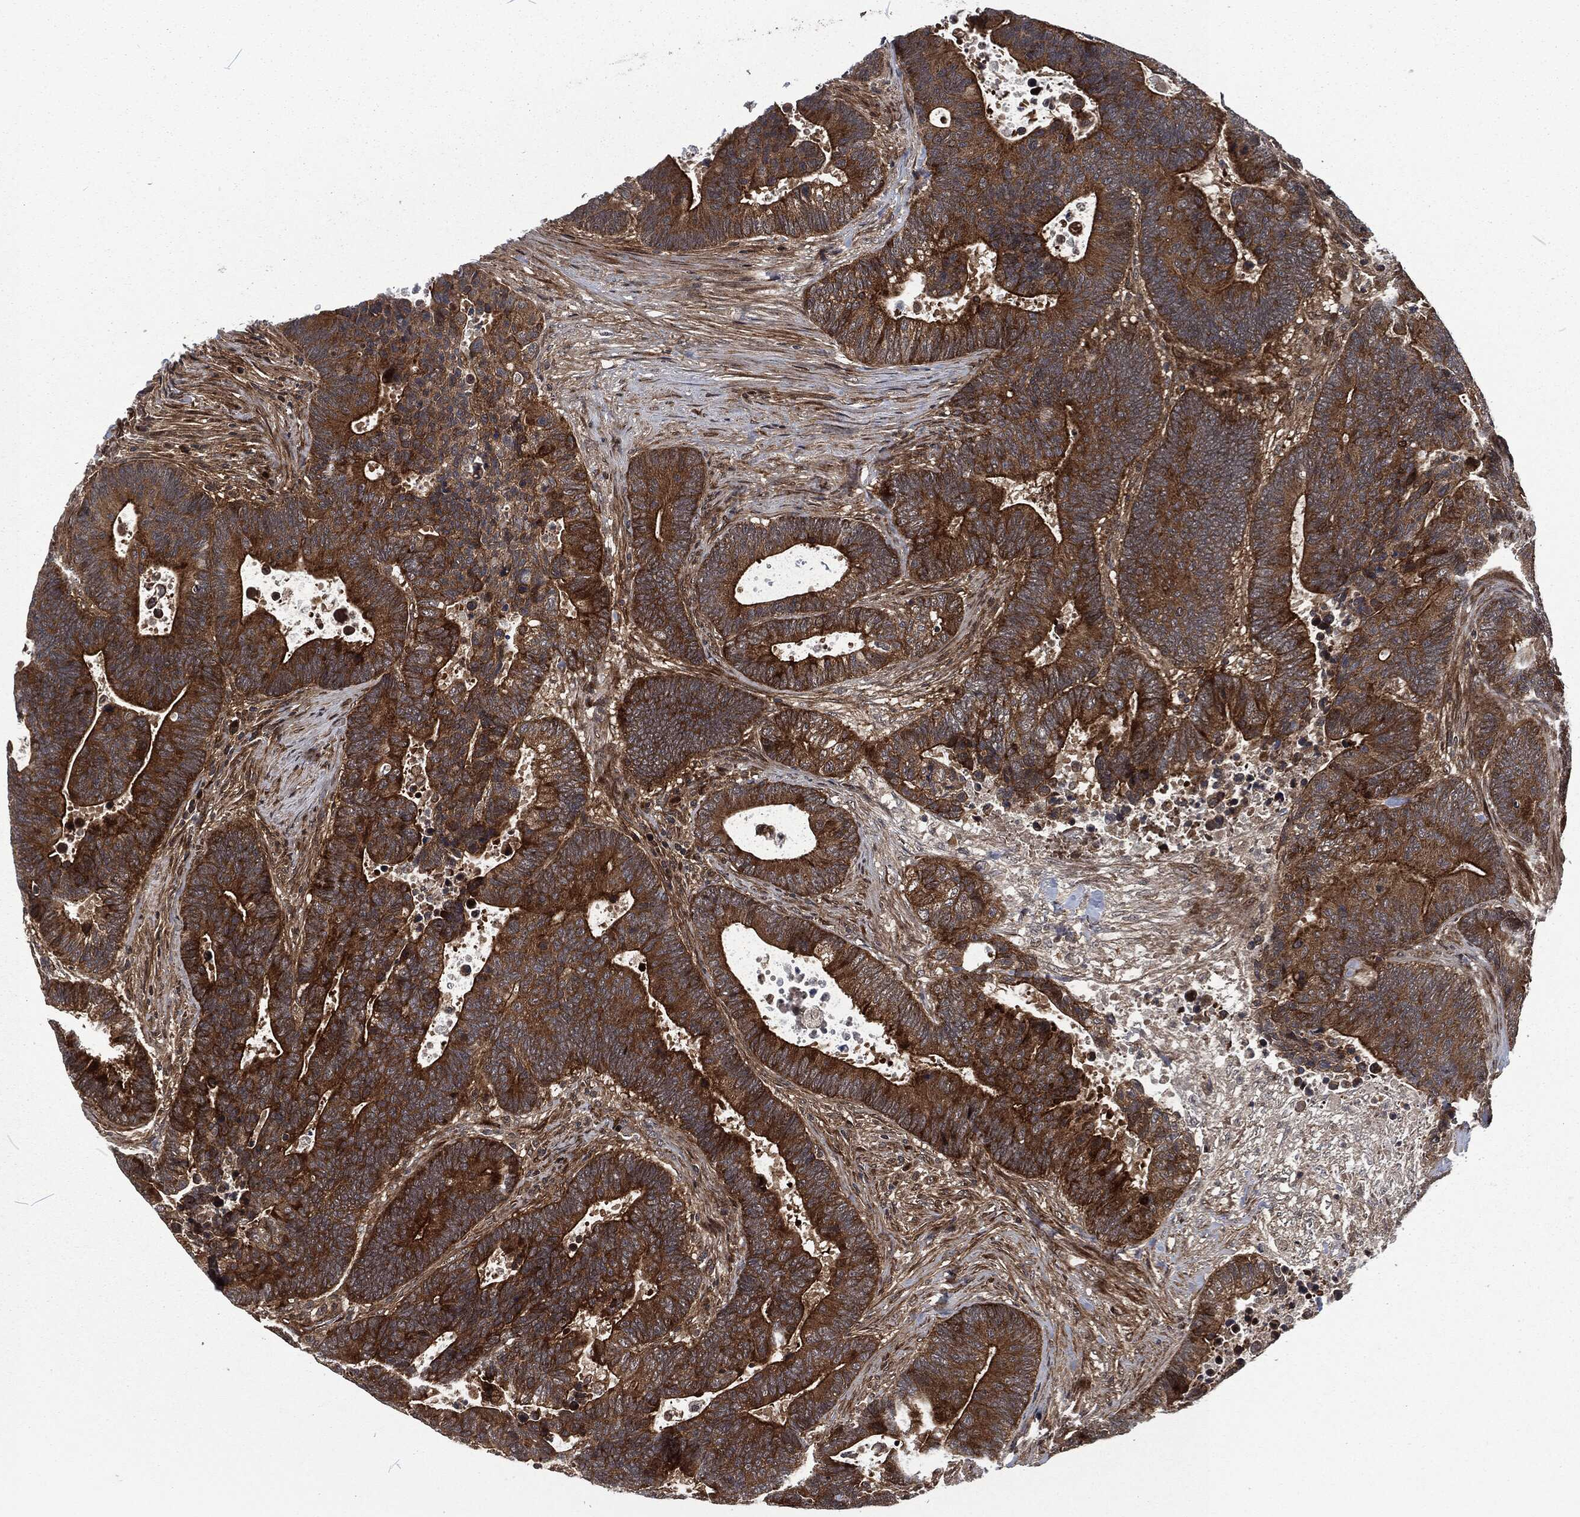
{"staining": {"intensity": "strong", "quantity": ">75%", "location": "cytoplasmic/membranous"}, "tissue": "colorectal cancer", "cell_type": "Tumor cells", "image_type": "cancer", "snomed": [{"axis": "morphology", "description": "Adenocarcinoma, NOS"}, {"axis": "topography", "description": "Colon"}], "caption": "There is high levels of strong cytoplasmic/membranous positivity in tumor cells of colorectal cancer, as demonstrated by immunohistochemical staining (brown color).", "gene": "CMPK2", "patient": {"sex": "male", "age": 75}}